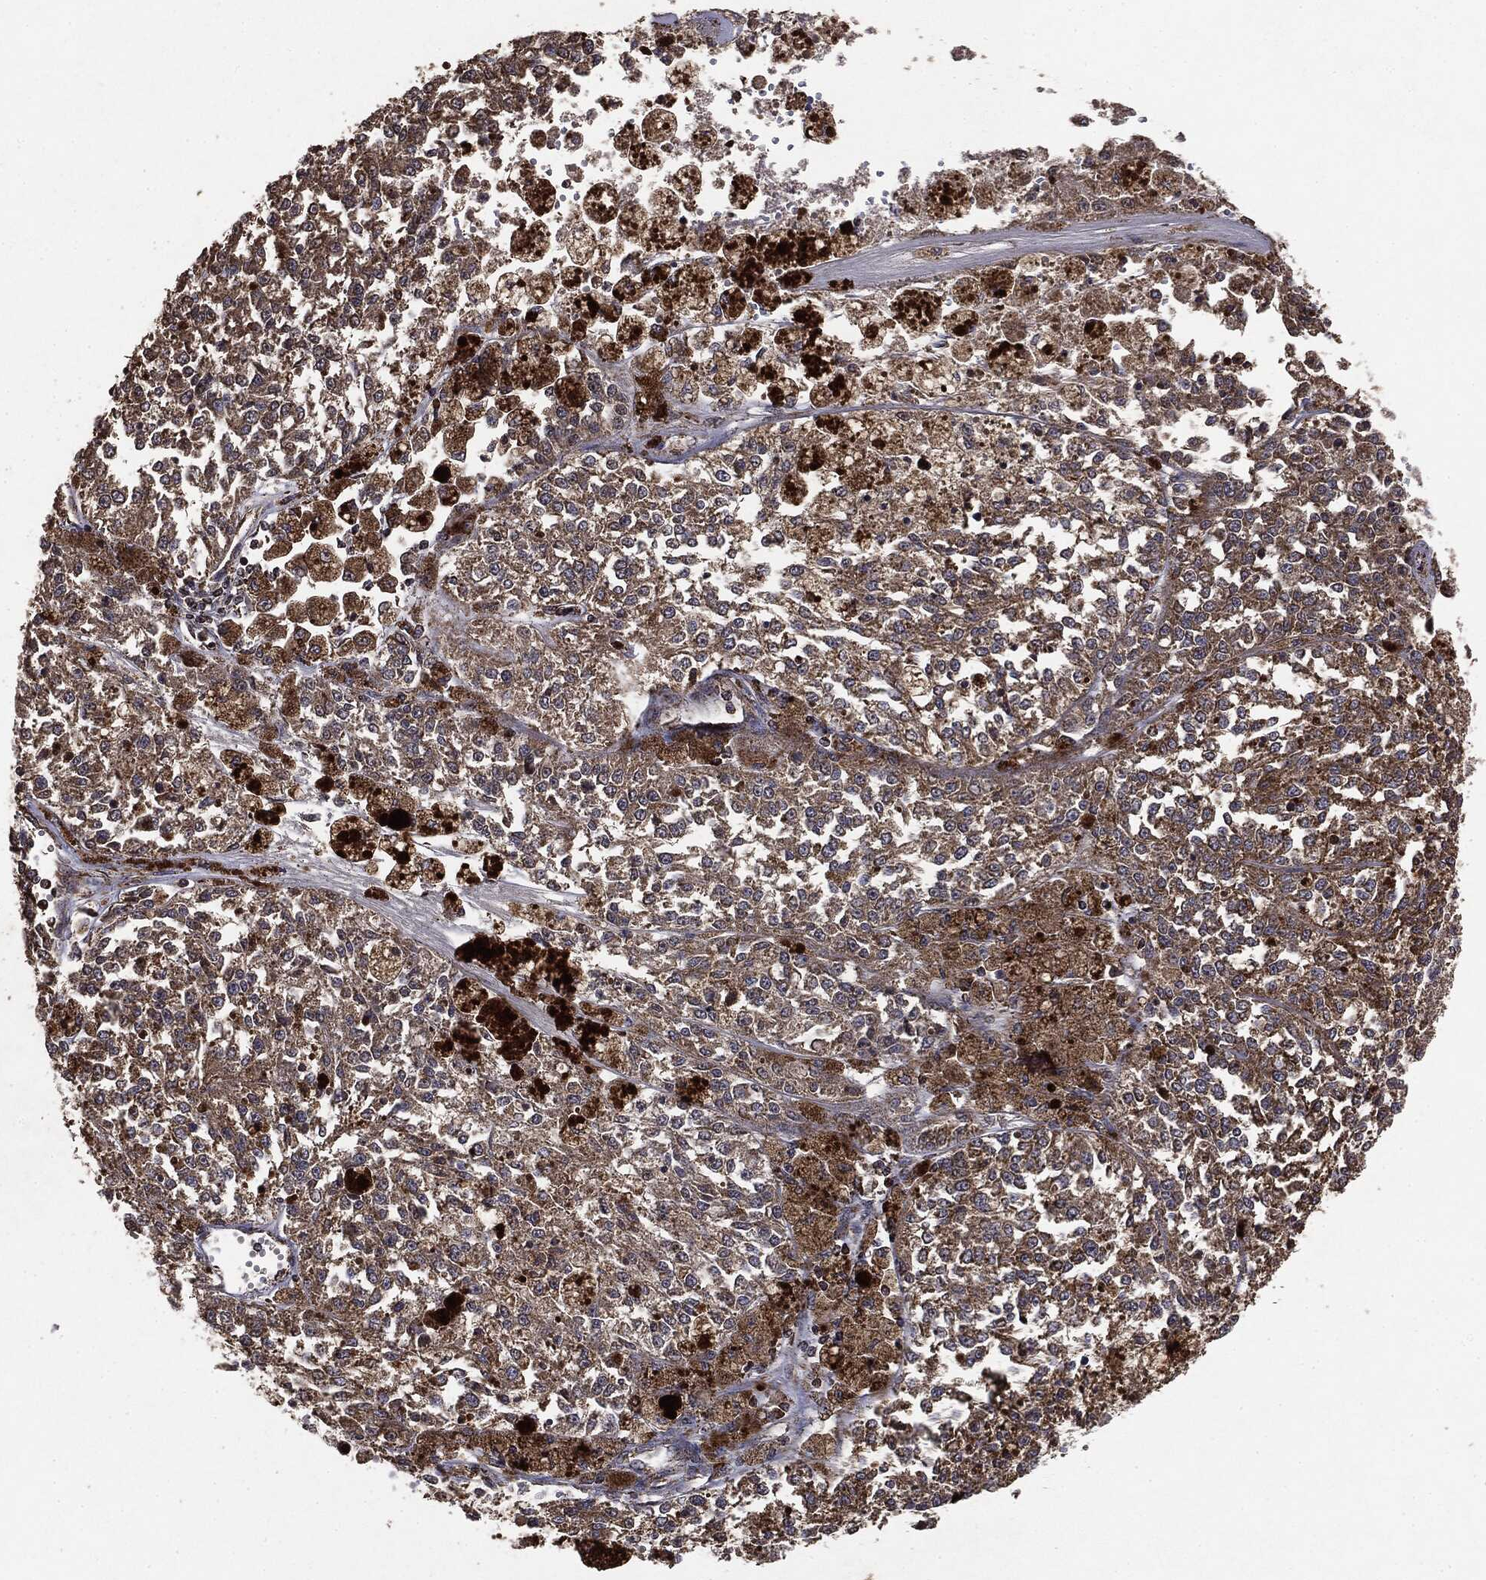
{"staining": {"intensity": "moderate", "quantity": ">75%", "location": "cytoplasmic/membranous"}, "tissue": "melanoma", "cell_type": "Tumor cells", "image_type": "cancer", "snomed": [{"axis": "morphology", "description": "Malignant melanoma, Metastatic site"}, {"axis": "topography", "description": "Lymph node"}], "caption": "A histopathology image of human melanoma stained for a protein reveals moderate cytoplasmic/membranous brown staining in tumor cells.", "gene": "MTOR", "patient": {"sex": "female", "age": 64}}